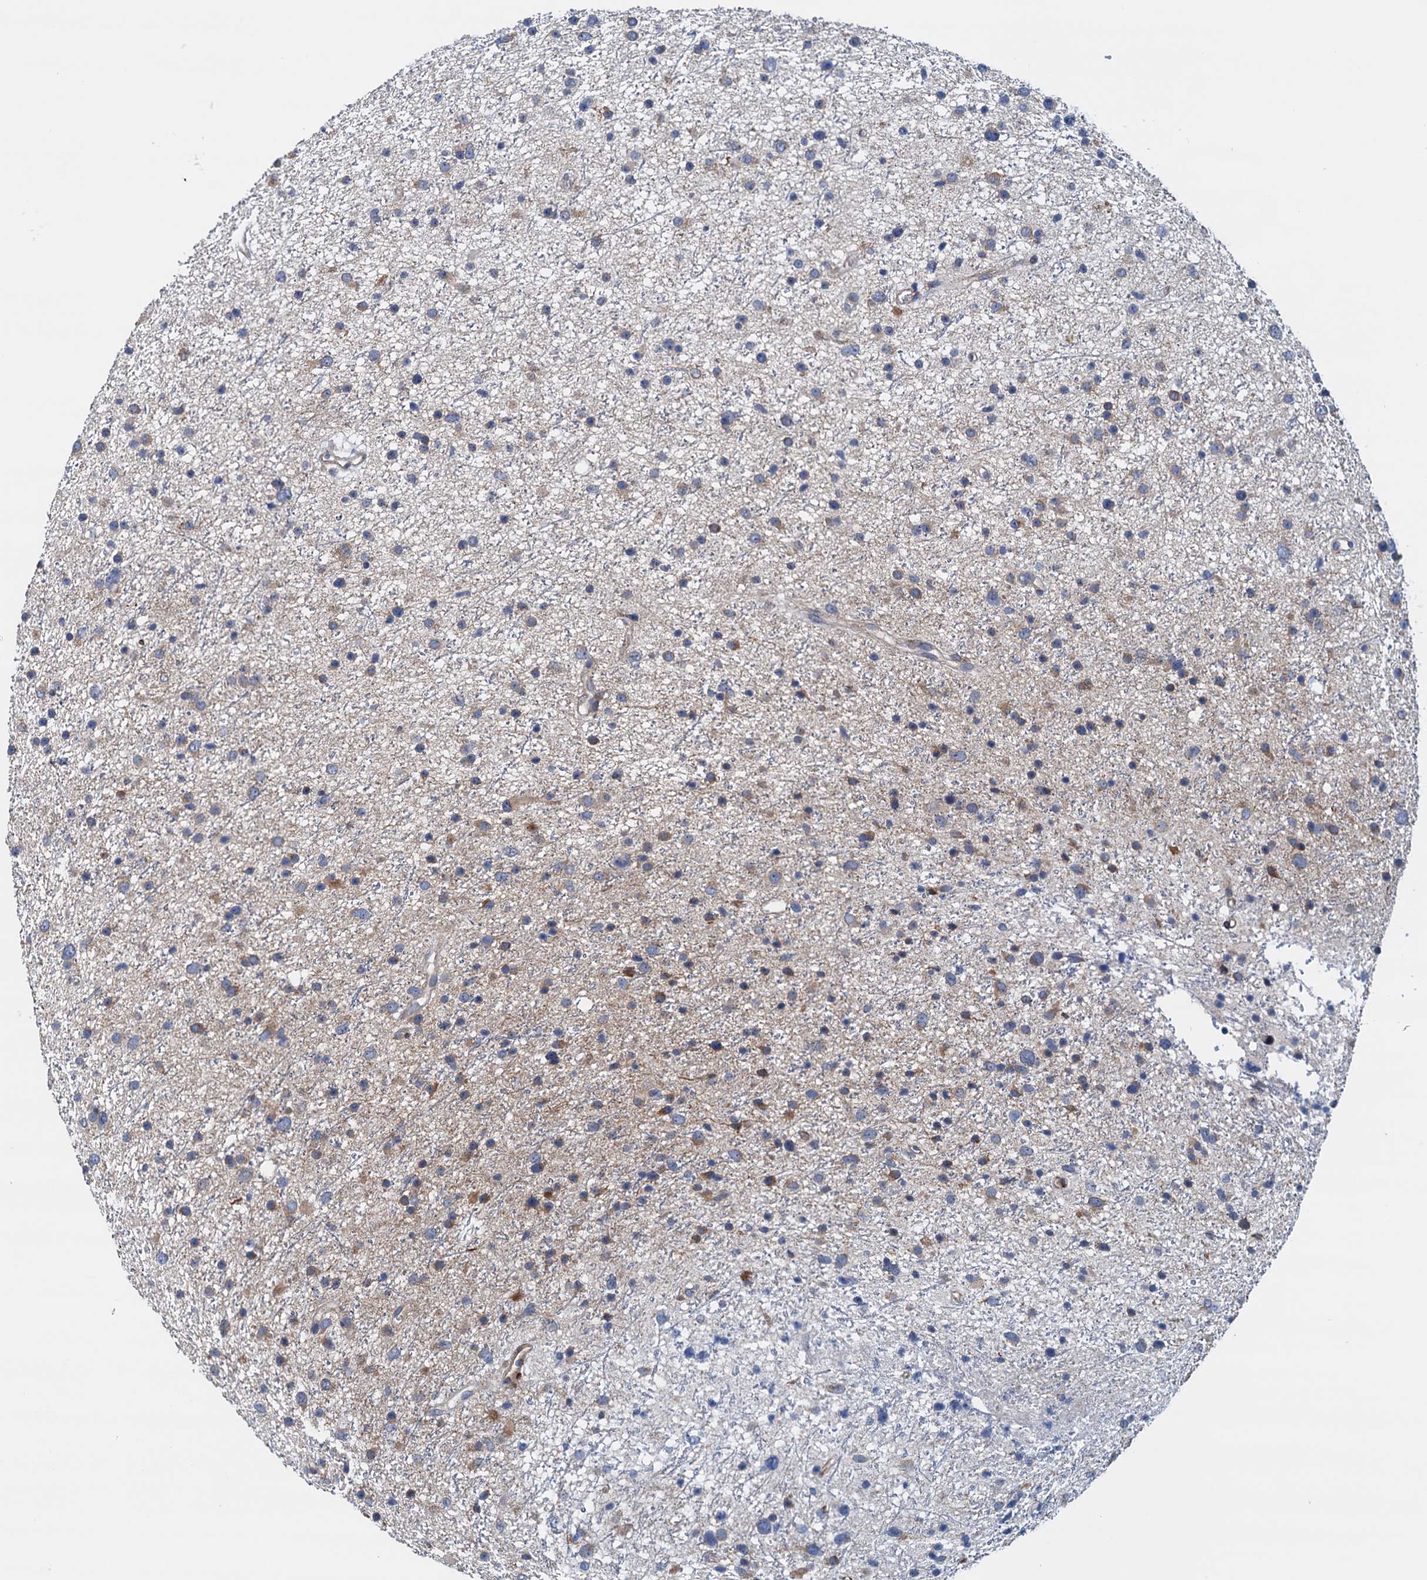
{"staining": {"intensity": "moderate", "quantity": "<25%", "location": "cytoplasmic/membranous"}, "tissue": "glioma", "cell_type": "Tumor cells", "image_type": "cancer", "snomed": [{"axis": "morphology", "description": "Glioma, malignant, Low grade"}, {"axis": "topography", "description": "Cerebral cortex"}], "caption": "IHC image of neoplastic tissue: human glioma stained using IHC exhibits low levels of moderate protein expression localized specifically in the cytoplasmic/membranous of tumor cells, appearing as a cytoplasmic/membranous brown color.", "gene": "RASSF9", "patient": {"sex": "female", "age": 39}}